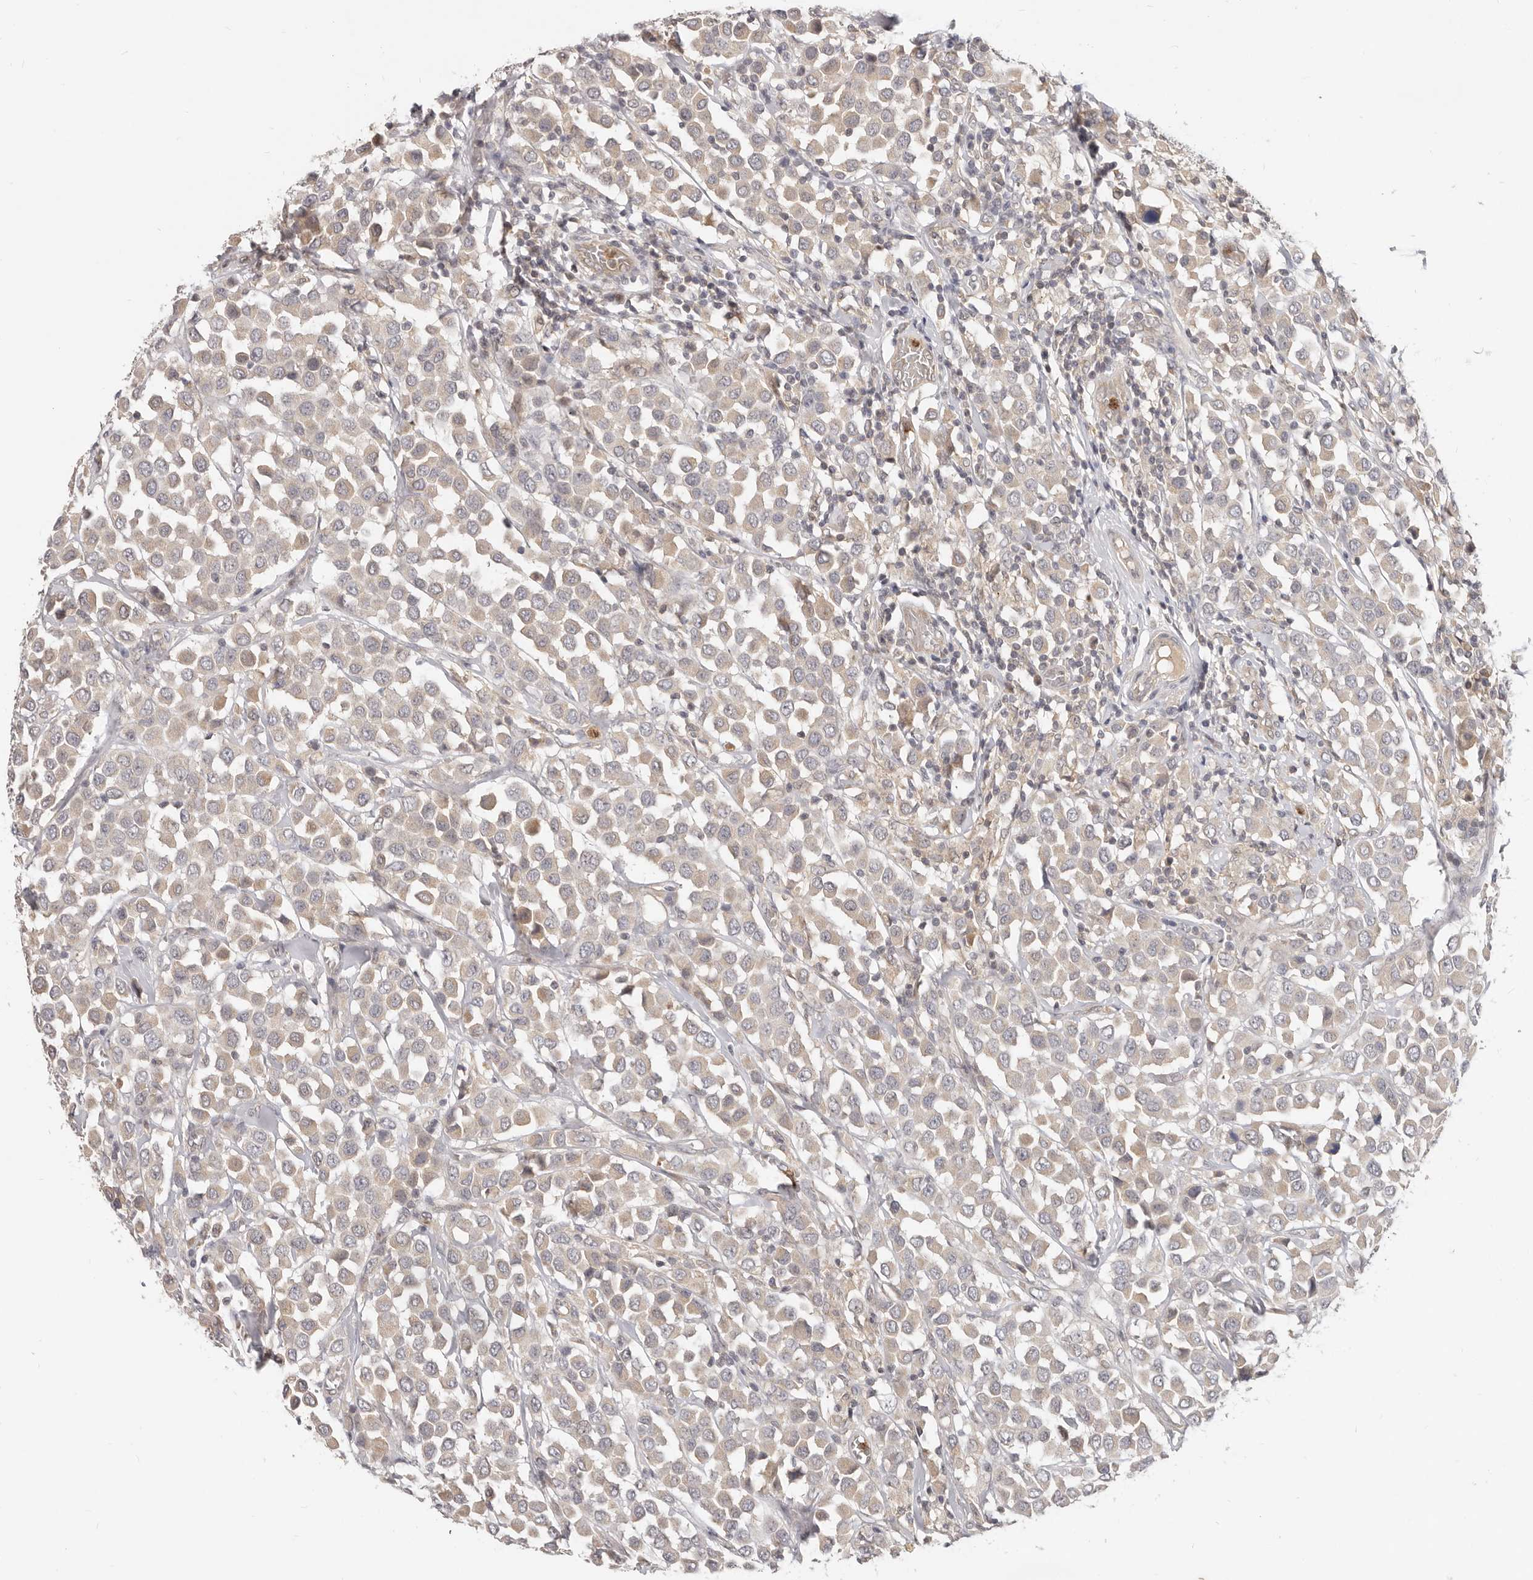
{"staining": {"intensity": "weak", "quantity": "25%-75%", "location": "cytoplasmic/membranous"}, "tissue": "breast cancer", "cell_type": "Tumor cells", "image_type": "cancer", "snomed": [{"axis": "morphology", "description": "Duct carcinoma"}, {"axis": "topography", "description": "Breast"}], "caption": "The image exhibits immunohistochemical staining of breast cancer. There is weak cytoplasmic/membranous positivity is appreciated in approximately 25%-75% of tumor cells.", "gene": "USP49", "patient": {"sex": "female", "age": 61}}